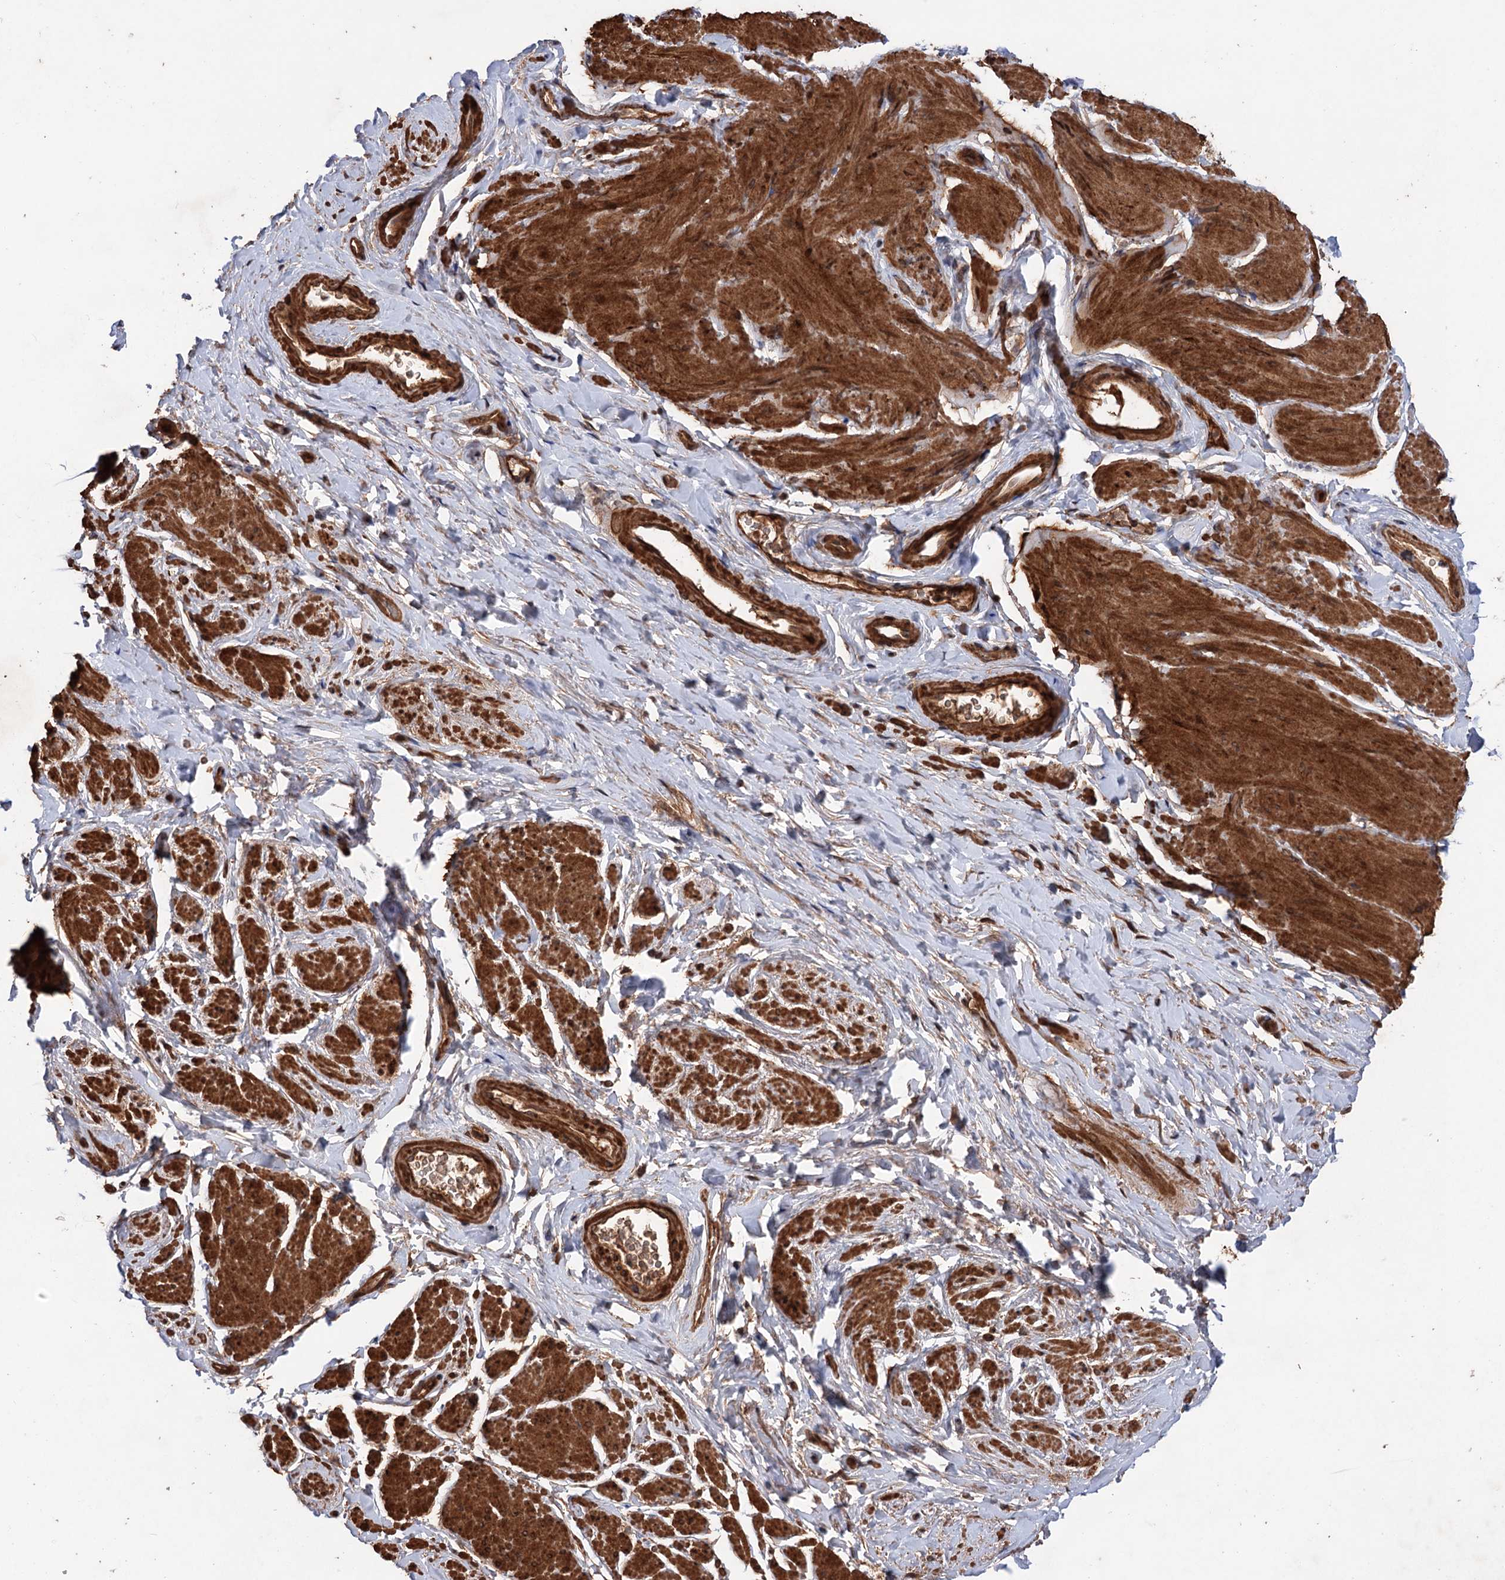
{"staining": {"intensity": "strong", "quantity": ">75%", "location": "cytoplasmic/membranous,nuclear"}, "tissue": "smooth muscle", "cell_type": "Smooth muscle cells", "image_type": "normal", "snomed": [{"axis": "morphology", "description": "Normal tissue, NOS"}, {"axis": "topography", "description": "Smooth muscle"}, {"axis": "topography", "description": "Peripheral nerve tissue"}], "caption": "Immunohistochemistry of benign smooth muscle displays high levels of strong cytoplasmic/membranous,nuclear expression in about >75% of smooth muscle cells. The protein of interest is shown in brown color, while the nuclei are stained blue.", "gene": "ADK", "patient": {"sex": "male", "age": 69}}